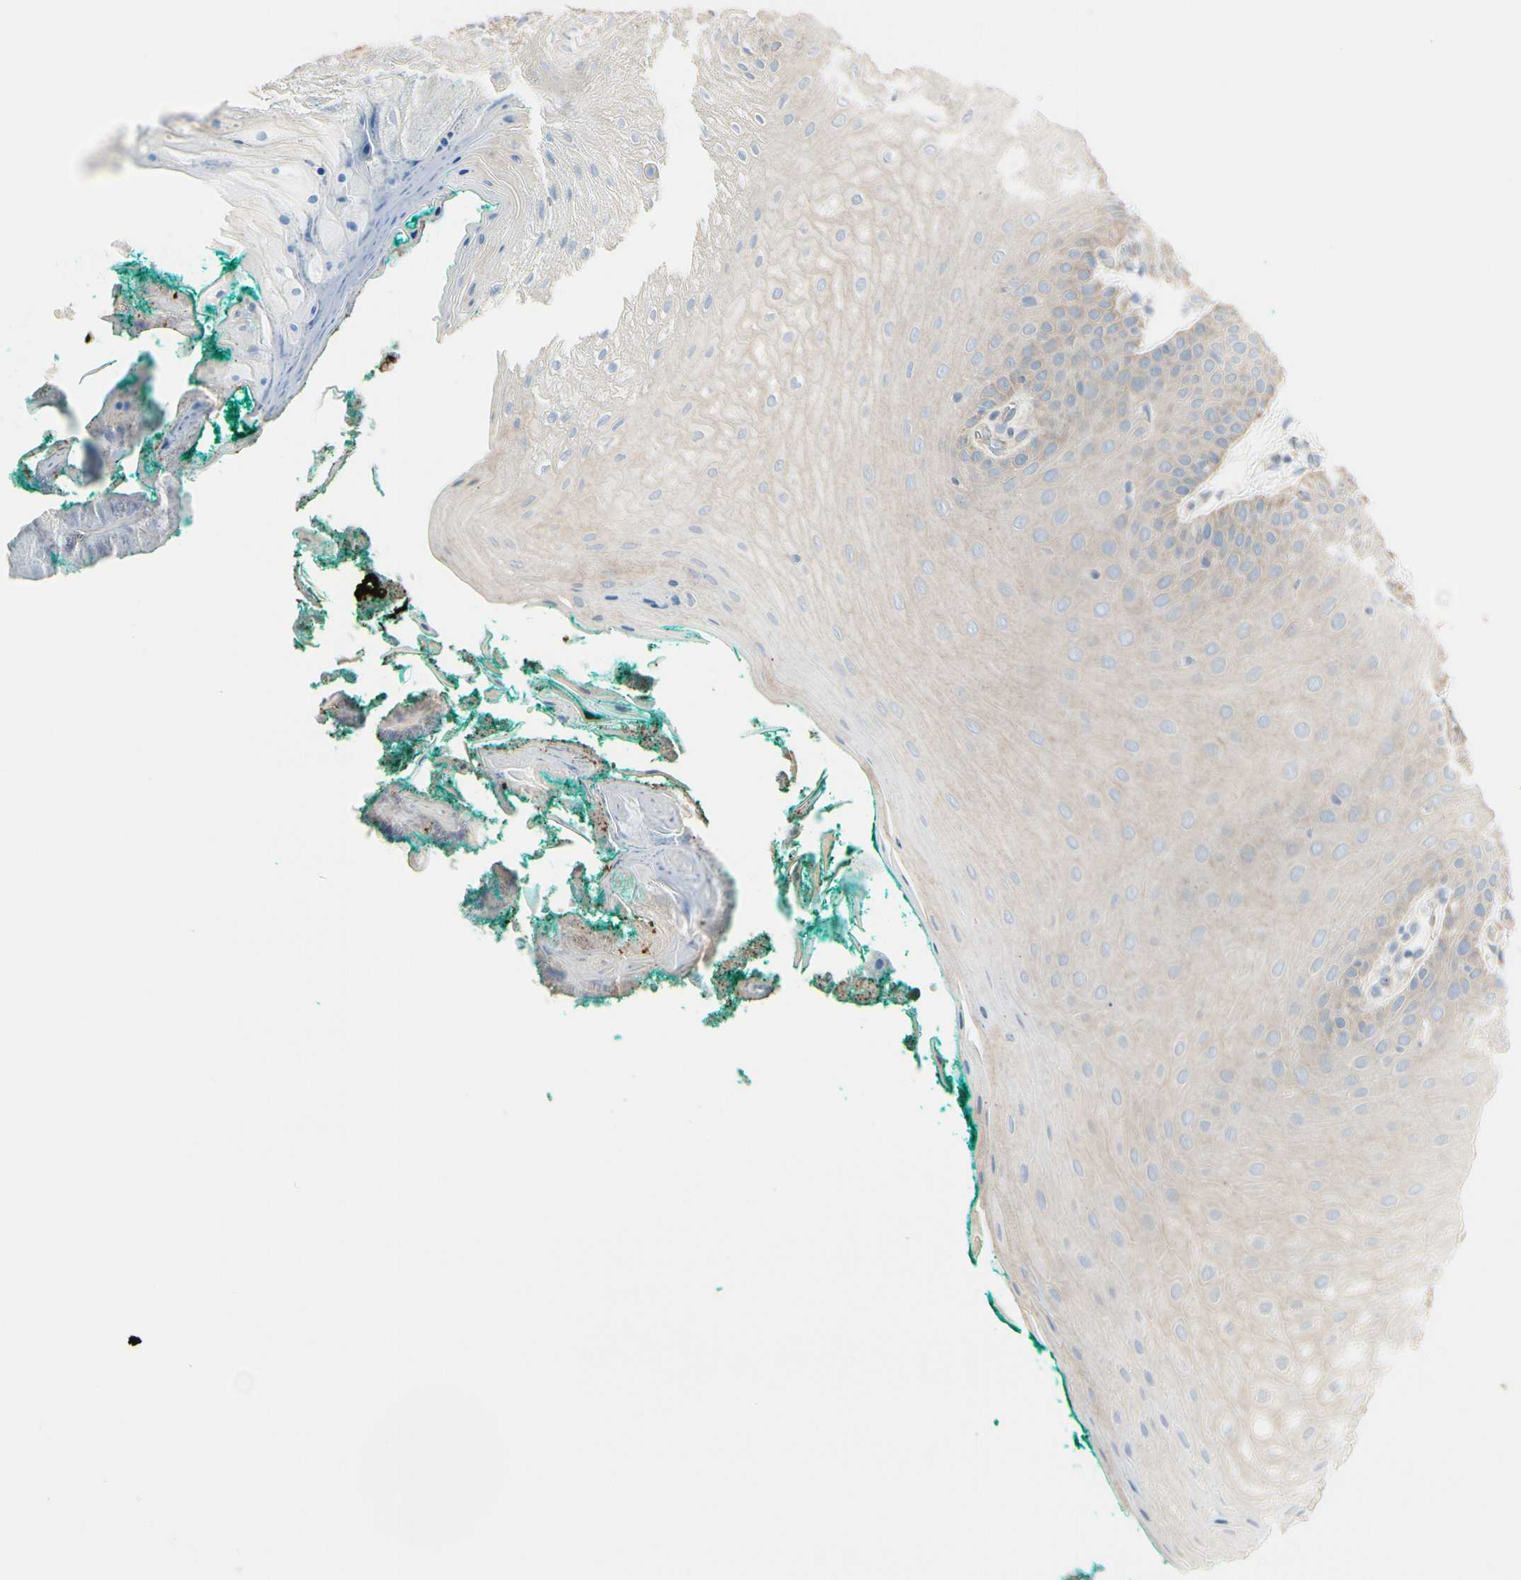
{"staining": {"intensity": "weak", "quantity": ">75%", "location": "cytoplasmic/membranous"}, "tissue": "oral mucosa", "cell_type": "Squamous epithelial cells", "image_type": "normal", "snomed": [{"axis": "morphology", "description": "Normal tissue, NOS"}, {"axis": "topography", "description": "Skeletal muscle"}, {"axis": "topography", "description": "Oral tissue"}], "caption": "The micrograph exhibits immunohistochemical staining of normal oral mucosa. There is weak cytoplasmic/membranous expression is seen in approximately >75% of squamous epithelial cells.", "gene": "EPHA3", "patient": {"sex": "male", "age": 58}}